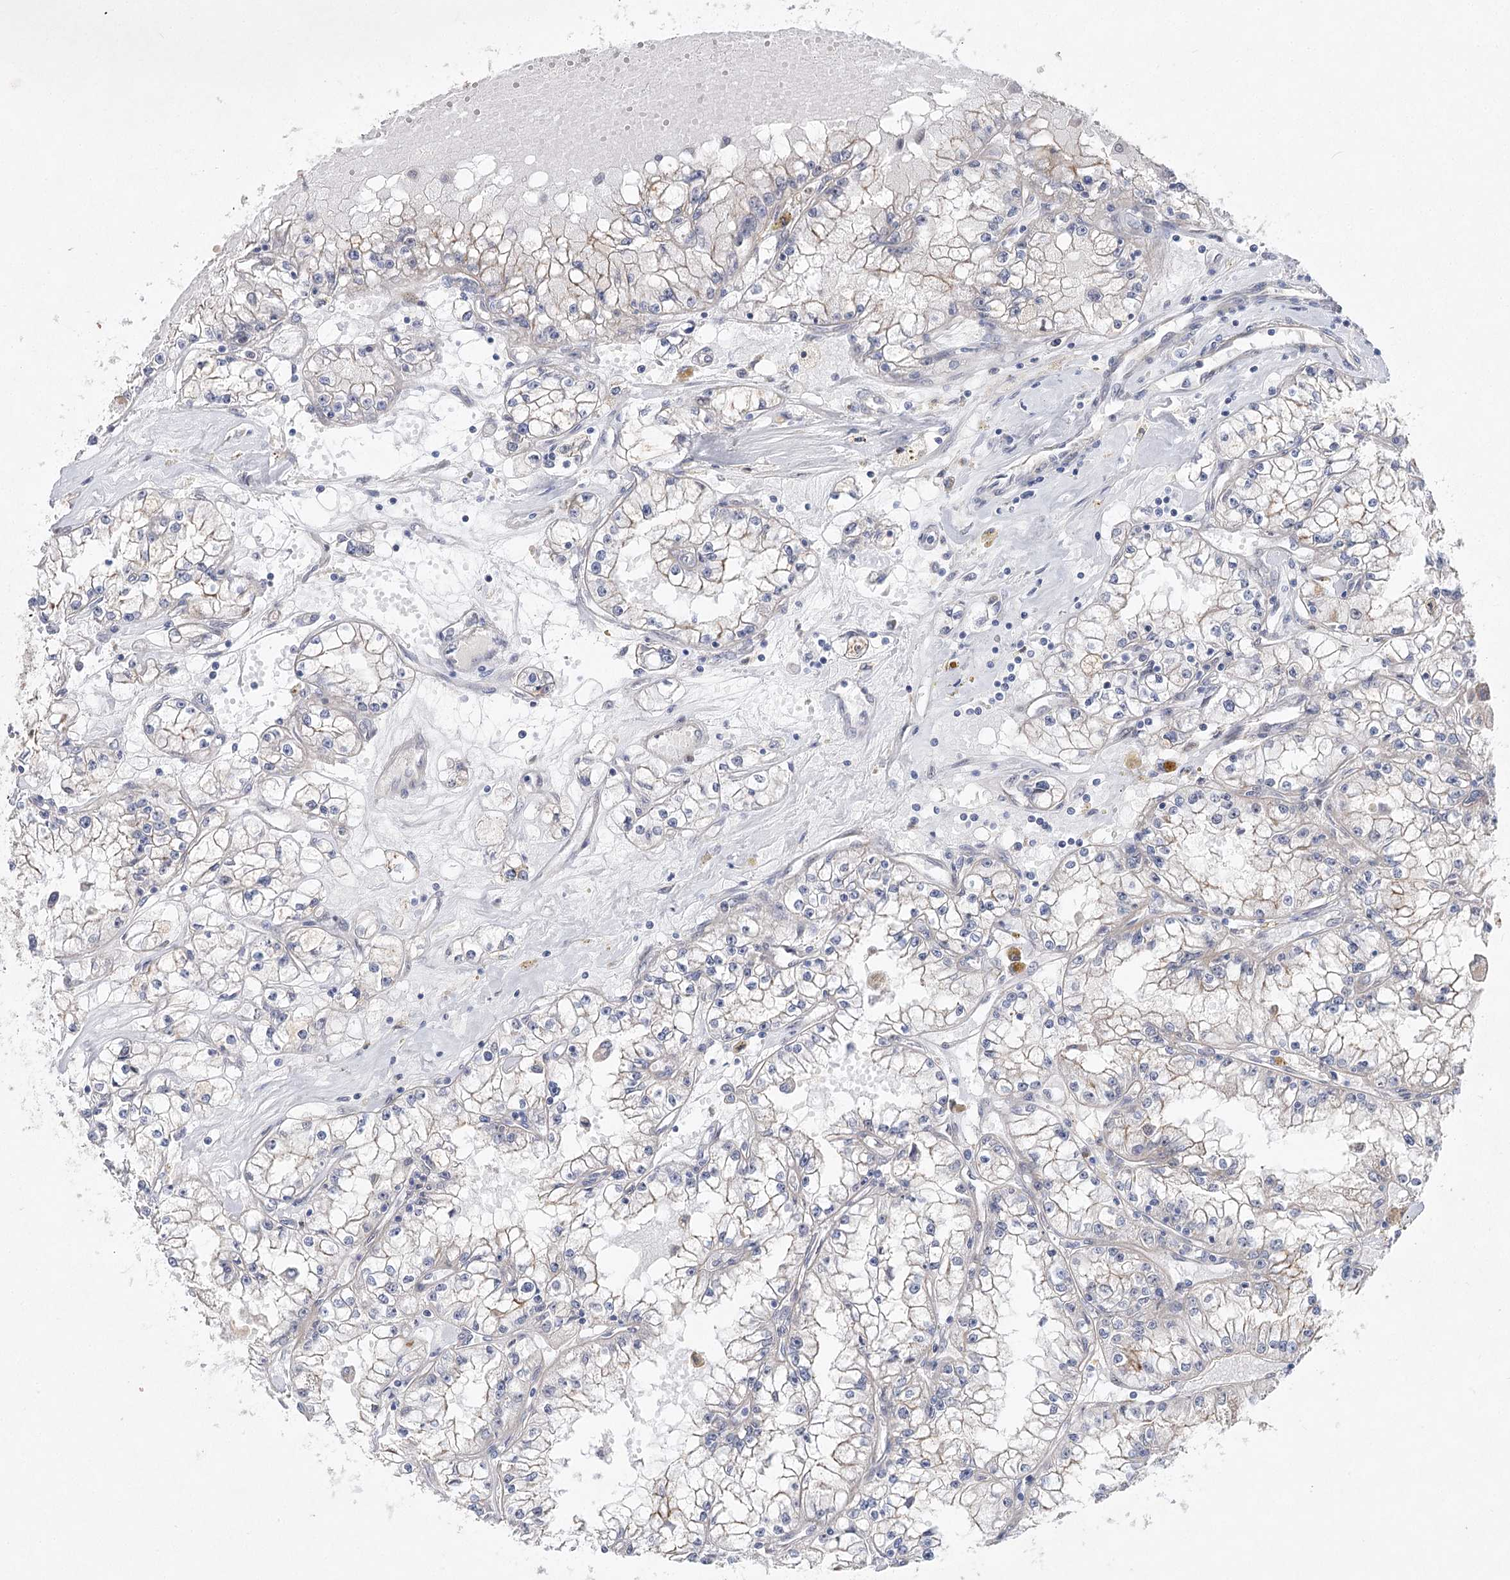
{"staining": {"intensity": "negative", "quantity": "none", "location": "none"}, "tissue": "renal cancer", "cell_type": "Tumor cells", "image_type": "cancer", "snomed": [{"axis": "morphology", "description": "Adenocarcinoma, NOS"}, {"axis": "topography", "description": "Kidney"}], "caption": "High power microscopy histopathology image of an IHC image of renal cancer, revealing no significant expression in tumor cells.", "gene": "ARHGAP32", "patient": {"sex": "male", "age": 56}}